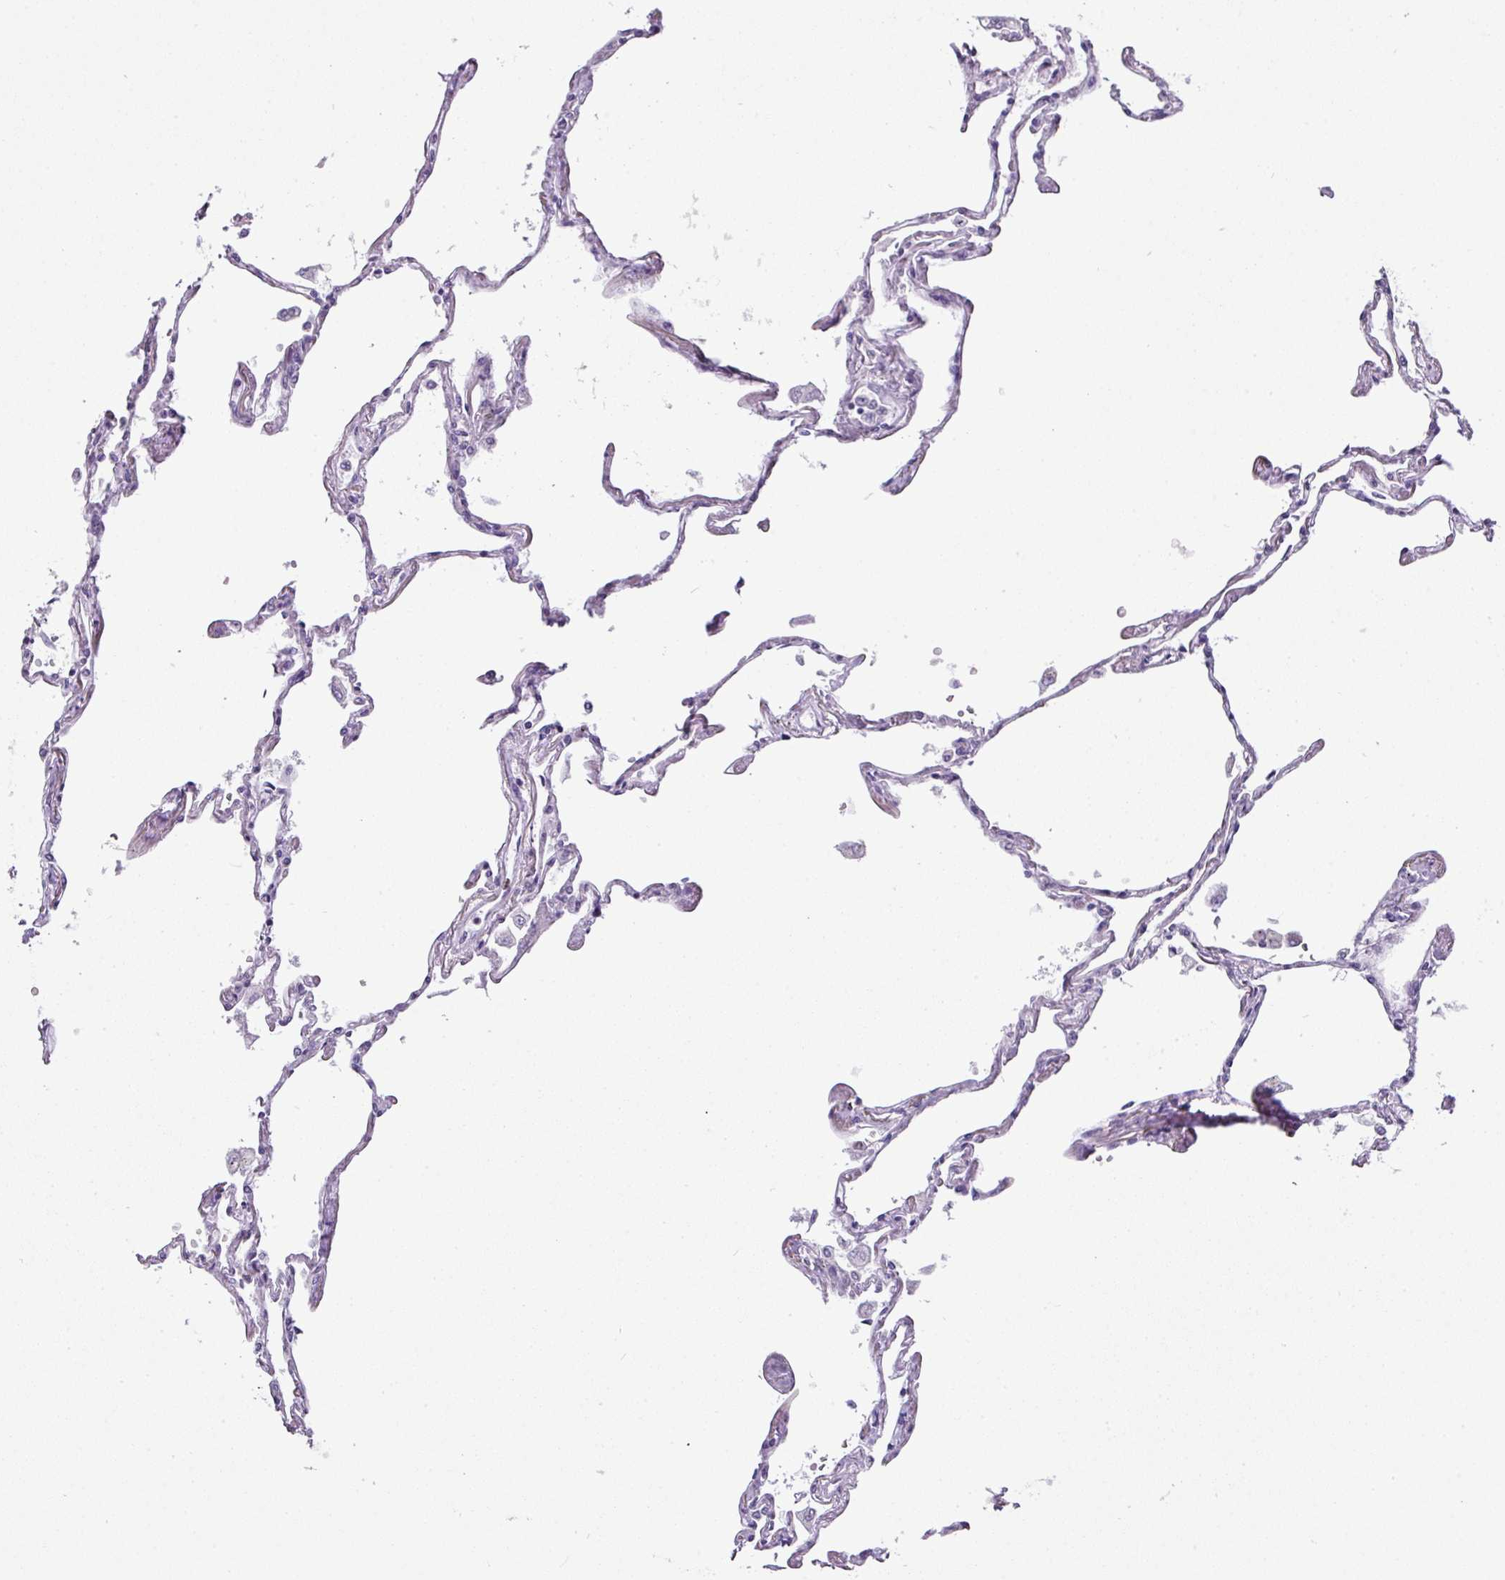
{"staining": {"intensity": "negative", "quantity": "none", "location": "none"}, "tissue": "lung", "cell_type": "Alveolar cells", "image_type": "normal", "snomed": [{"axis": "morphology", "description": "Normal tissue, NOS"}, {"axis": "topography", "description": "Lung"}], "caption": "This is an immunohistochemistry (IHC) image of normal lung. There is no staining in alveolar cells.", "gene": "BCL11A", "patient": {"sex": "female", "age": 67}}